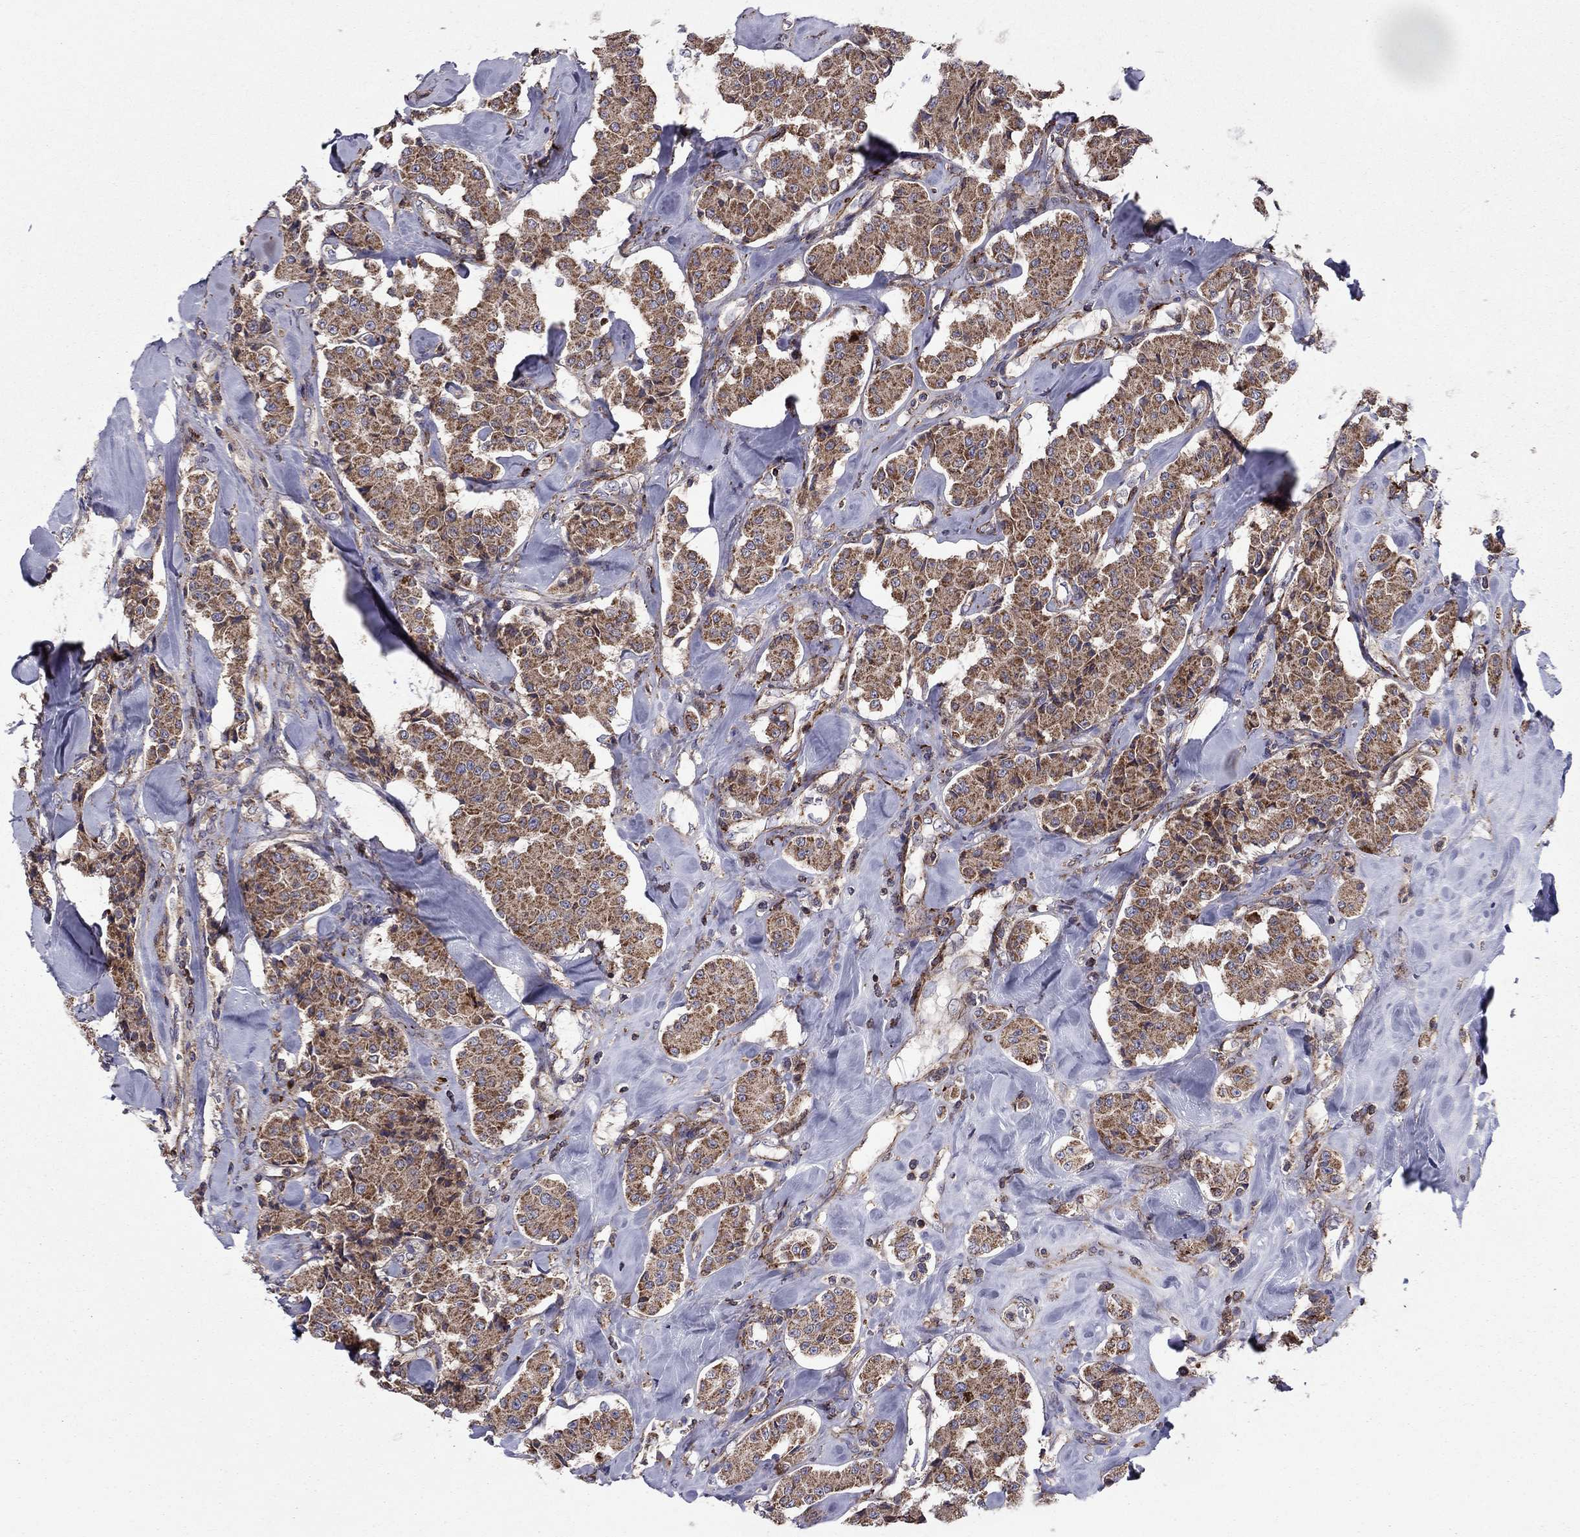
{"staining": {"intensity": "moderate", "quantity": ">75%", "location": "cytoplasmic/membranous"}, "tissue": "carcinoid", "cell_type": "Tumor cells", "image_type": "cancer", "snomed": [{"axis": "morphology", "description": "Carcinoid, malignant, NOS"}, {"axis": "topography", "description": "Pancreas"}], "caption": "Human carcinoid (malignant) stained for a protein (brown) shows moderate cytoplasmic/membranous positive expression in approximately >75% of tumor cells.", "gene": "ALG6", "patient": {"sex": "male", "age": 41}}